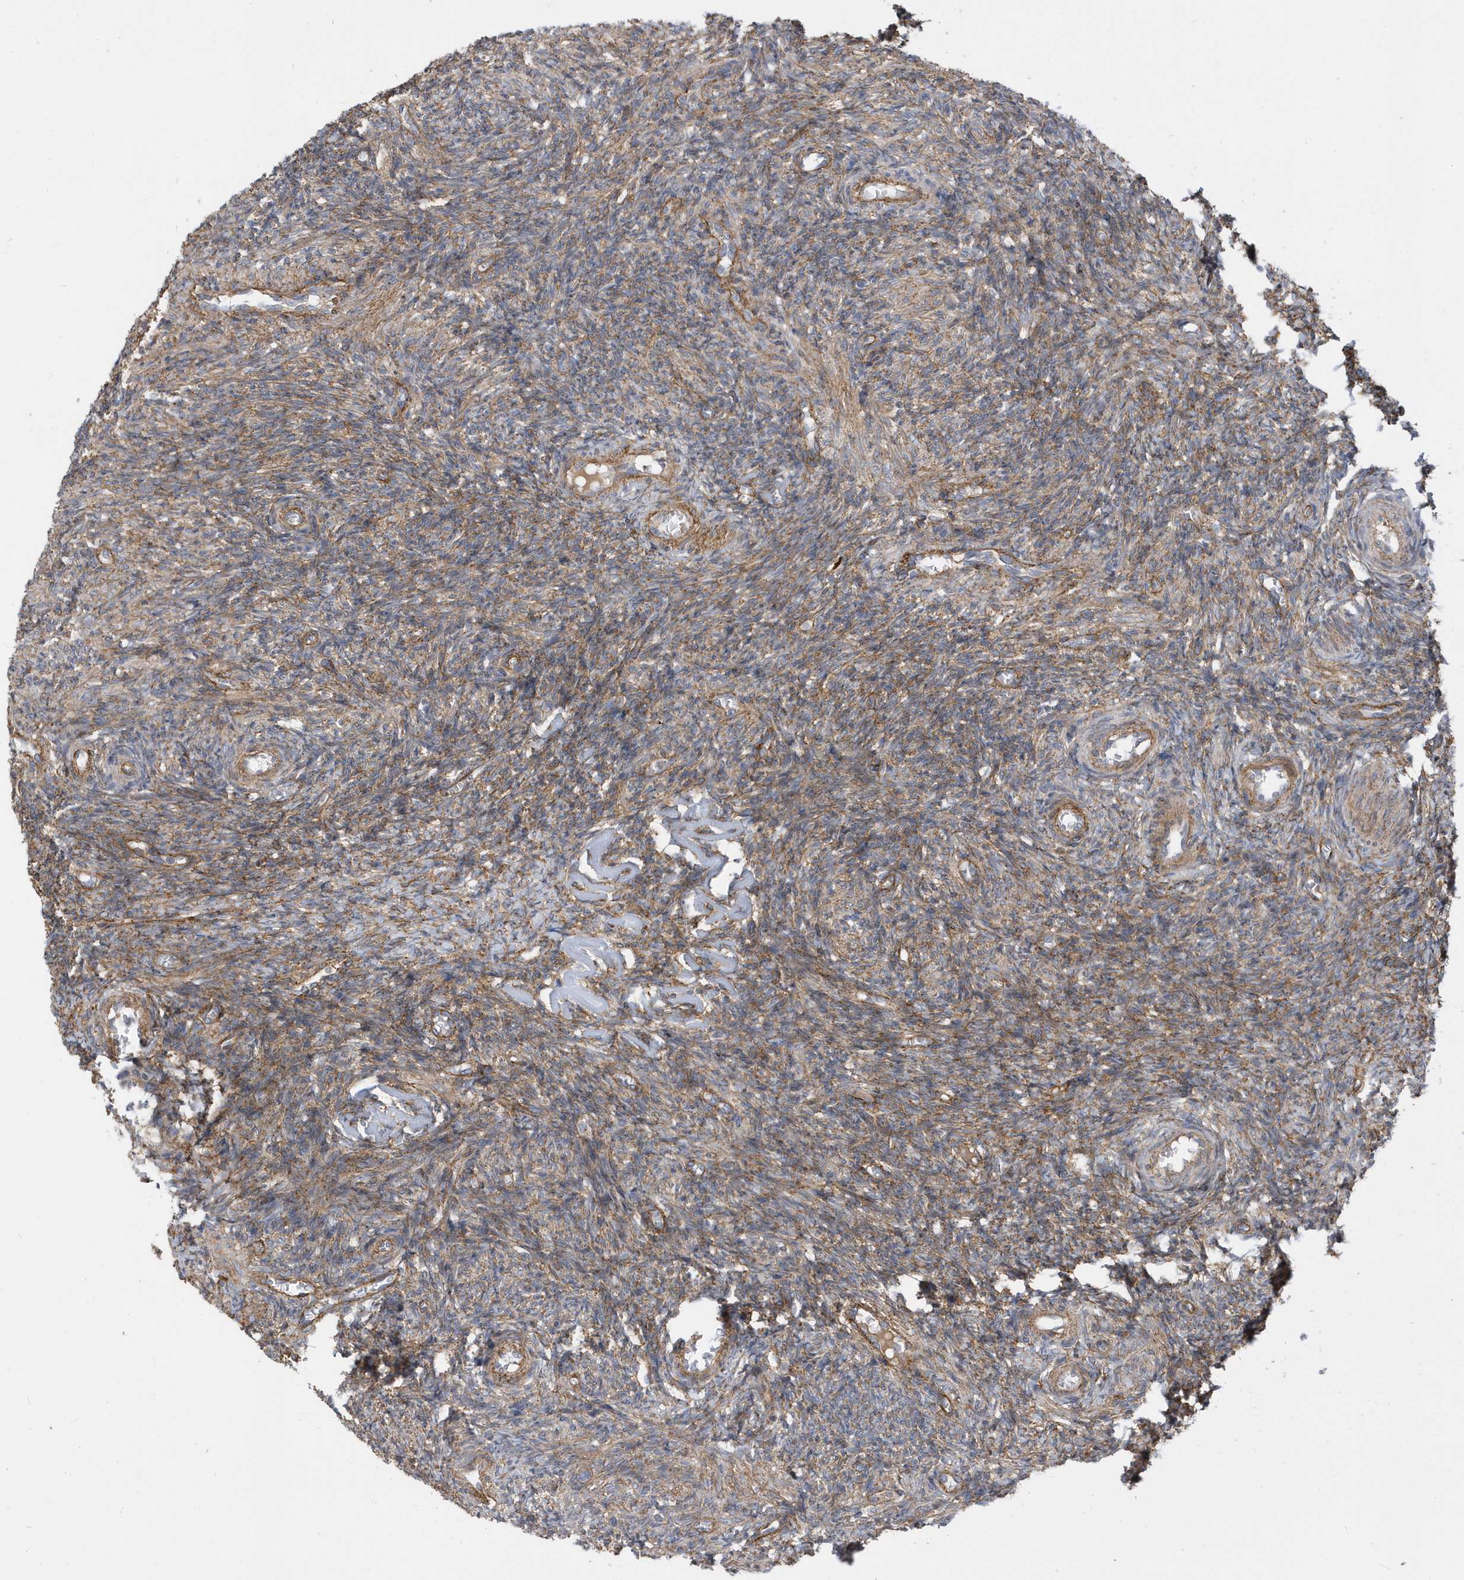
{"staining": {"intensity": "moderate", "quantity": "25%-75%", "location": "cytoplasmic/membranous"}, "tissue": "ovary", "cell_type": "Ovarian stroma cells", "image_type": "normal", "snomed": [{"axis": "morphology", "description": "Normal tissue, NOS"}, {"axis": "topography", "description": "Ovary"}], "caption": "This micrograph demonstrates immunohistochemistry staining of benign human ovary, with medium moderate cytoplasmic/membranous staining in approximately 25%-75% of ovarian stroma cells.", "gene": "HRH4", "patient": {"sex": "female", "age": 27}}